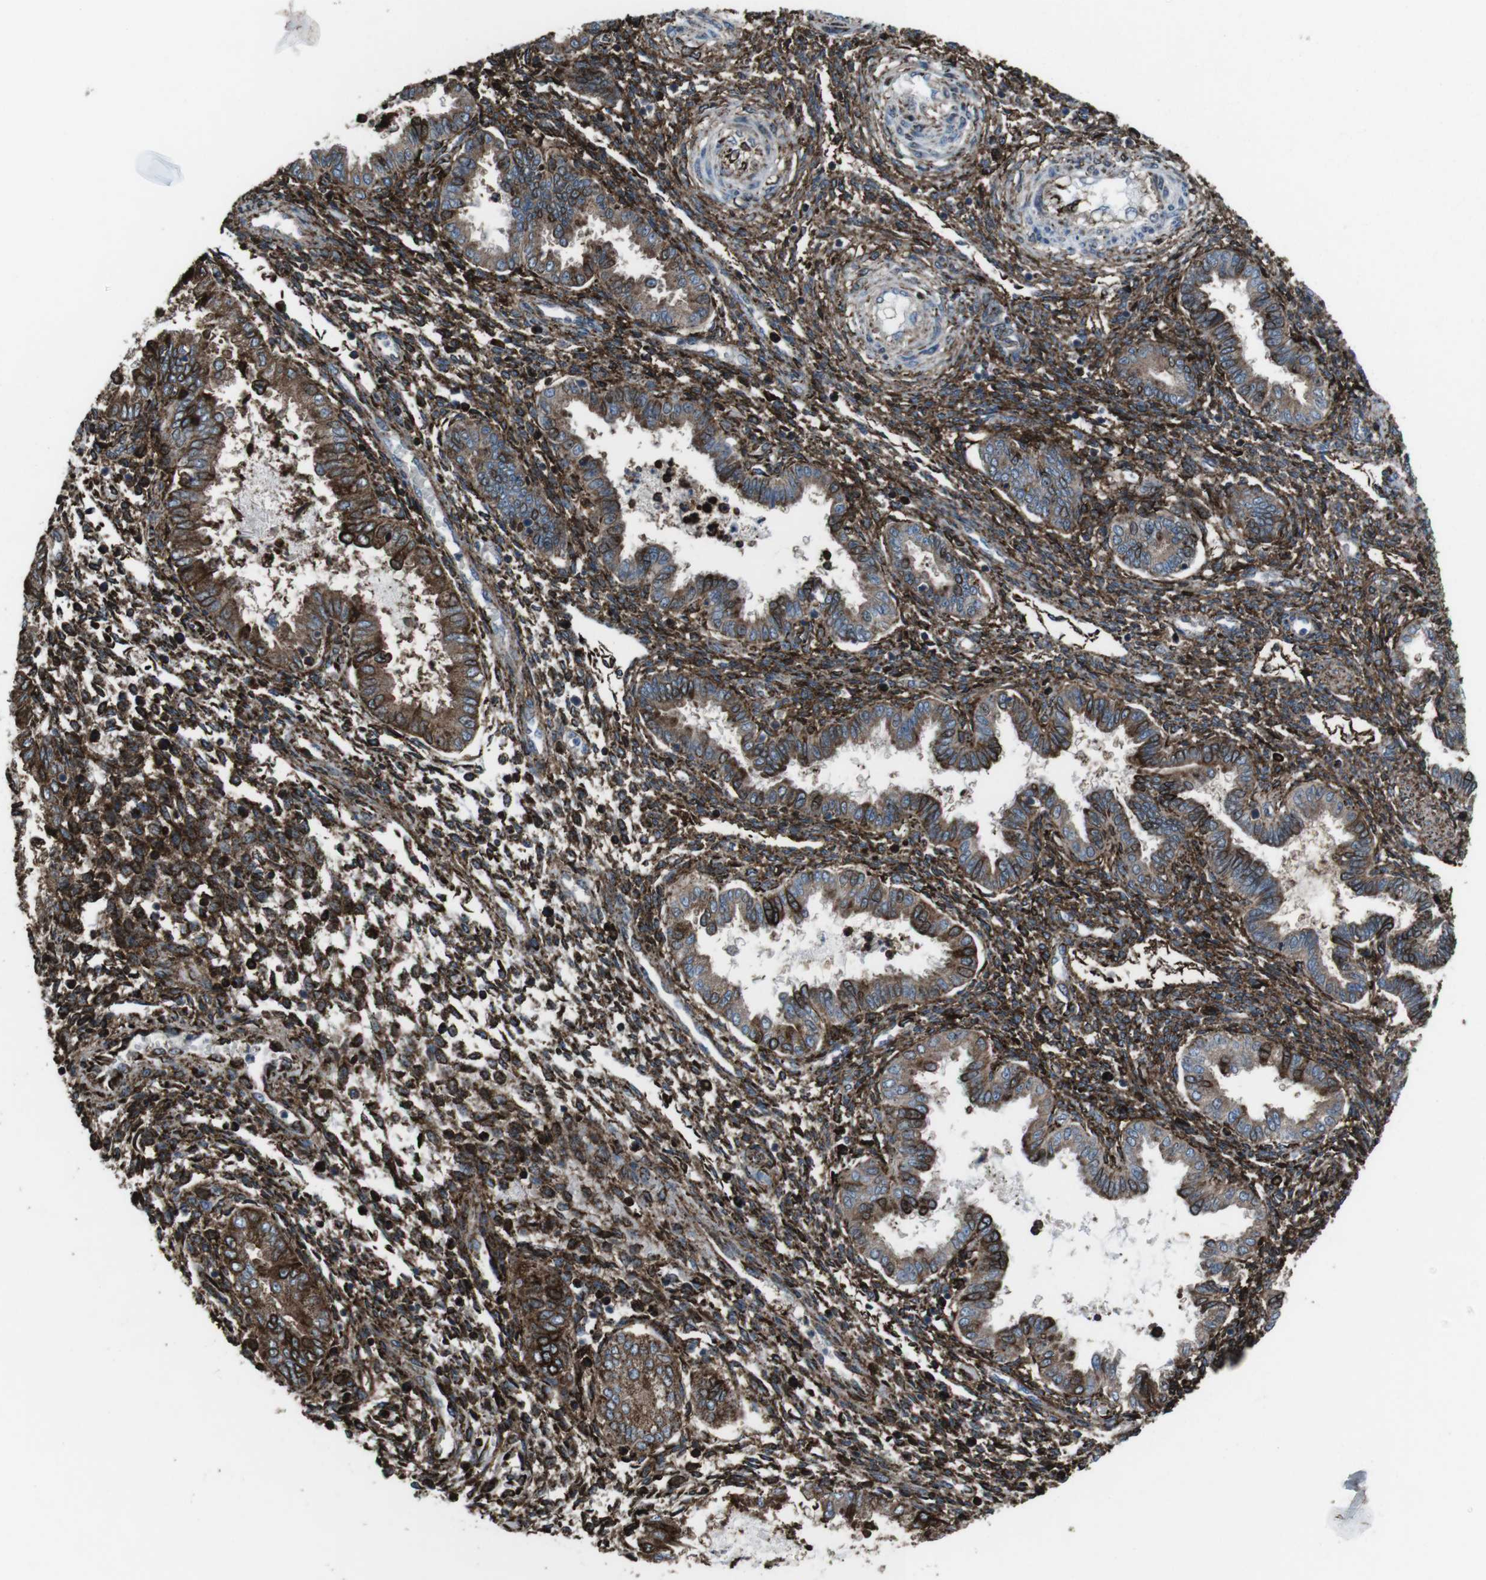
{"staining": {"intensity": "moderate", "quantity": ">75%", "location": "cytoplasmic/membranous"}, "tissue": "endometrium", "cell_type": "Cells in endometrial stroma", "image_type": "normal", "snomed": [{"axis": "morphology", "description": "Normal tissue, NOS"}, {"axis": "topography", "description": "Endometrium"}], "caption": "Benign endometrium was stained to show a protein in brown. There is medium levels of moderate cytoplasmic/membranous positivity in about >75% of cells in endometrial stroma.", "gene": "GDF10", "patient": {"sex": "female", "age": 33}}